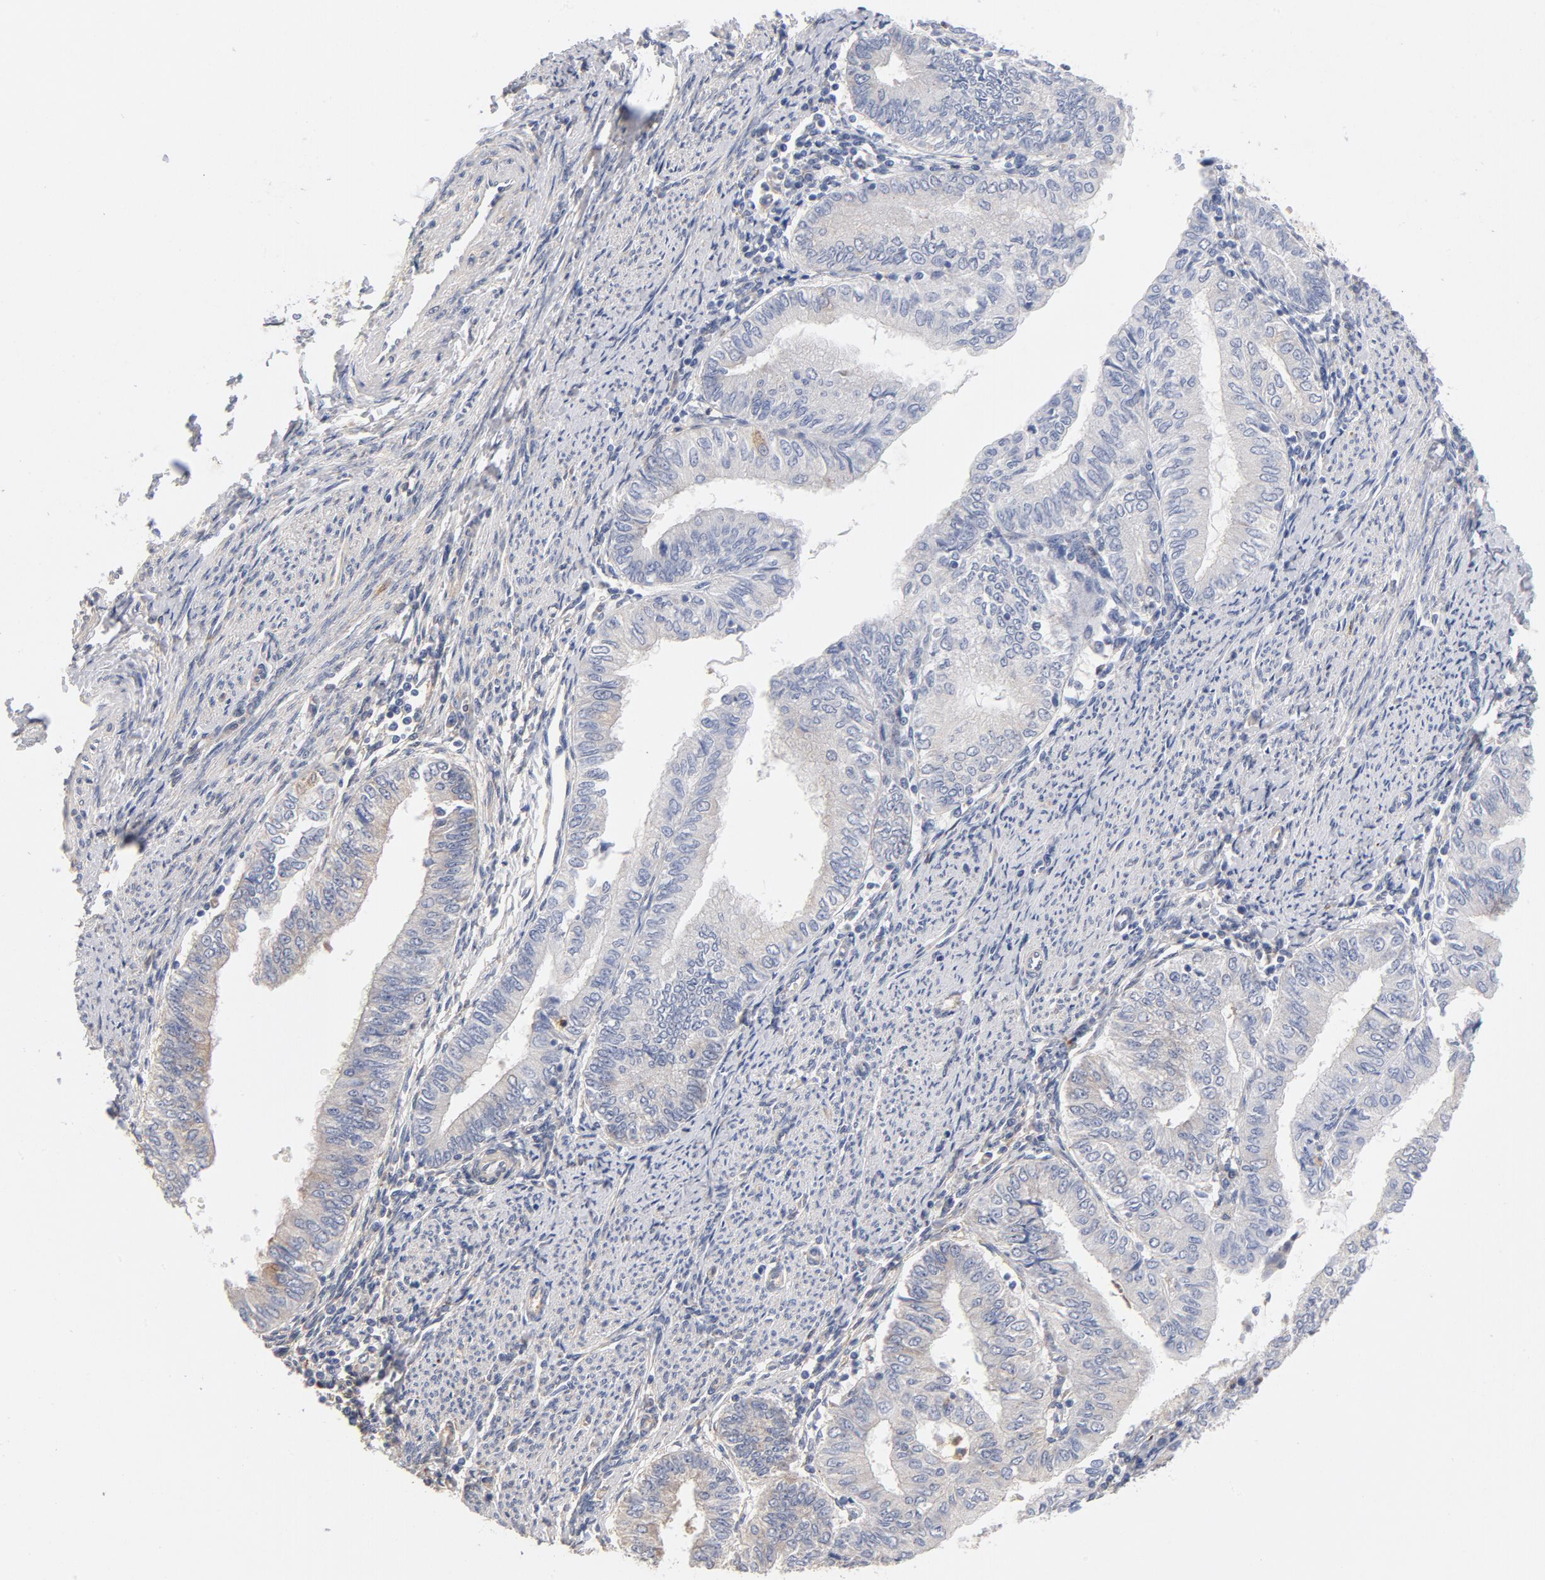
{"staining": {"intensity": "negative", "quantity": "none", "location": "none"}, "tissue": "endometrial cancer", "cell_type": "Tumor cells", "image_type": "cancer", "snomed": [{"axis": "morphology", "description": "Adenocarcinoma, NOS"}, {"axis": "topography", "description": "Endometrium"}], "caption": "IHC histopathology image of neoplastic tissue: human endometrial cancer stained with DAB displays no significant protein positivity in tumor cells.", "gene": "ASMTL", "patient": {"sex": "female", "age": 66}}